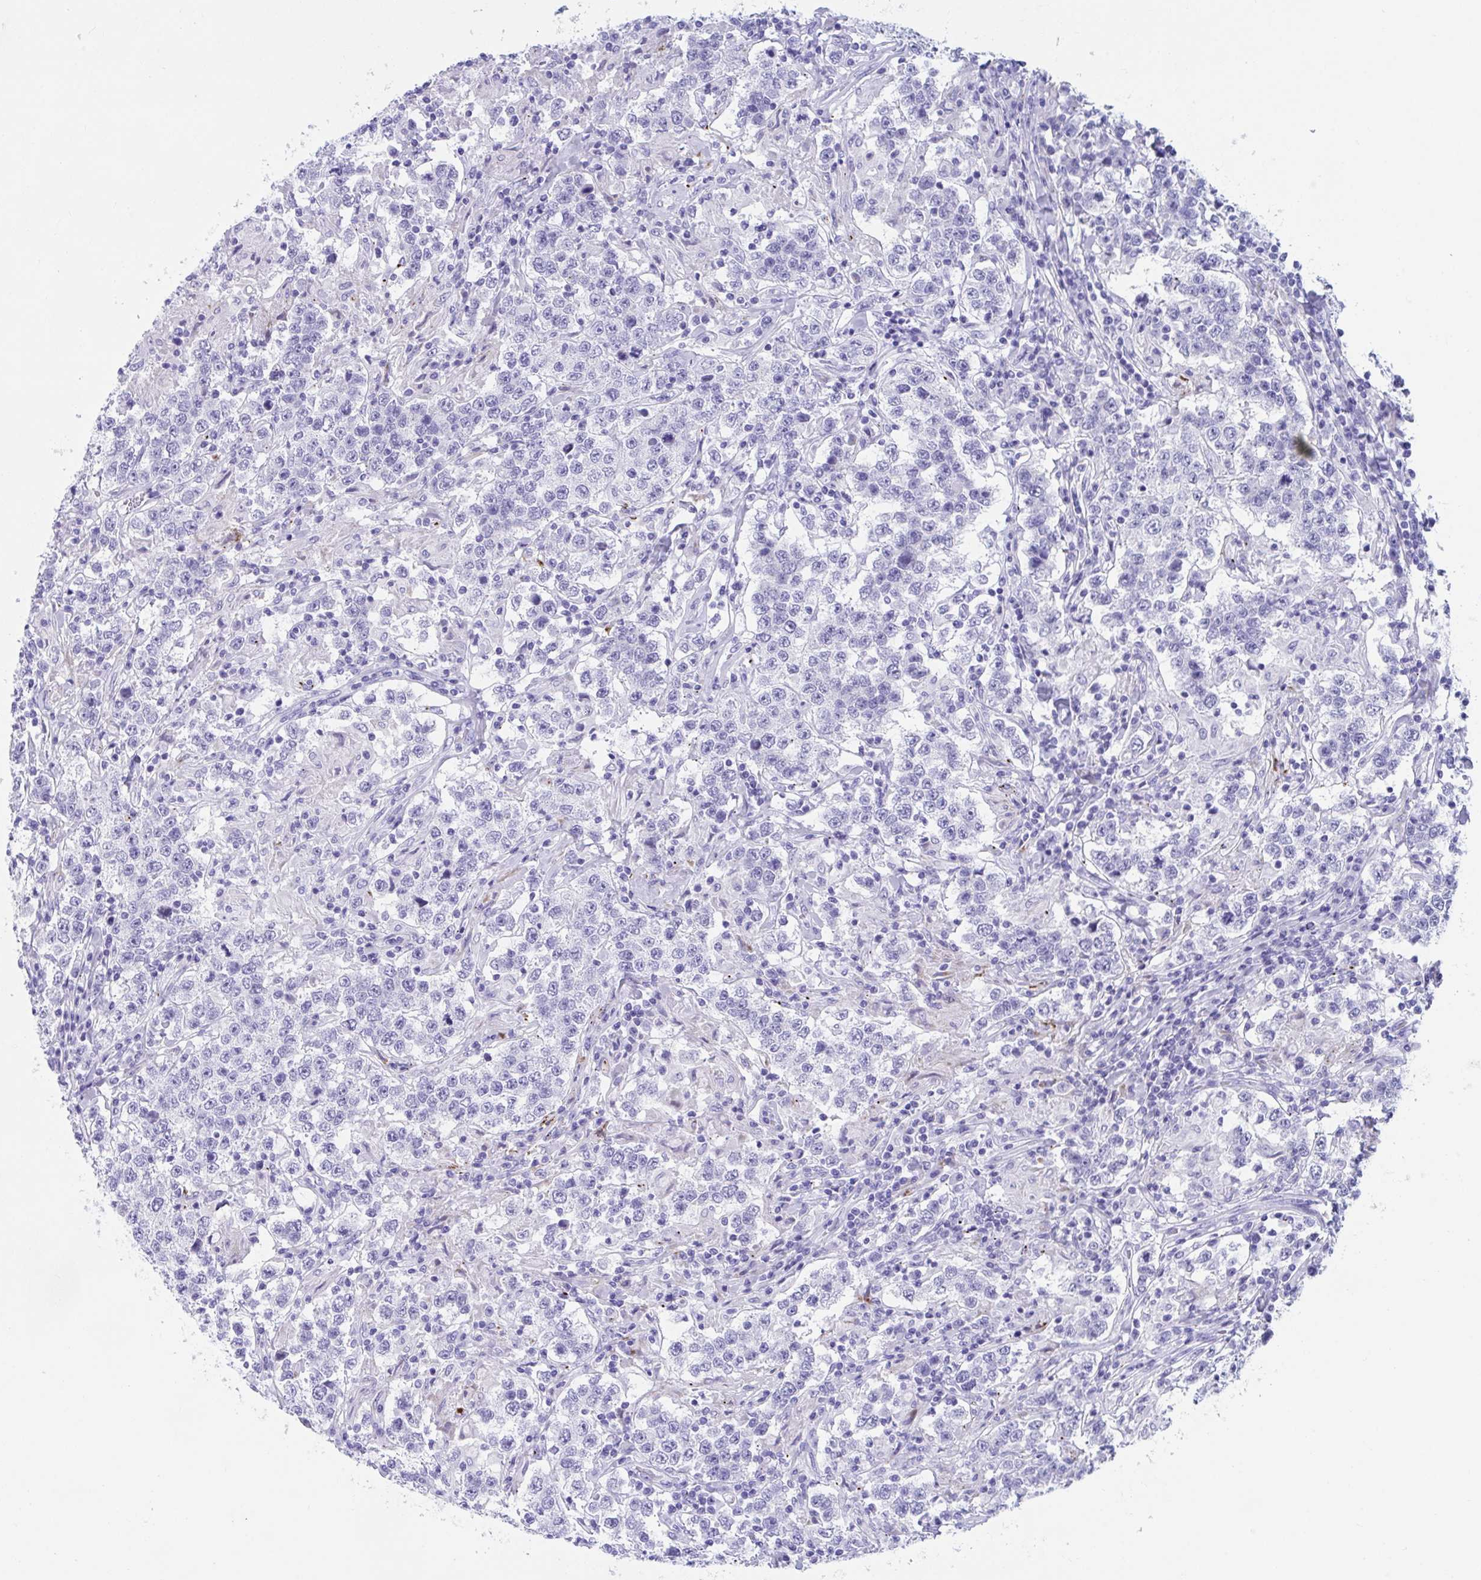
{"staining": {"intensity": "negative", "quantity": "none", "location": "none"}, "tissue": "testis cancer", "cell_type": "Tumor cells", "image_type": "cancer", "snomed": [{"axis": "morphology", "description": "Seminoma, NOS"}, {"axis": "morphology", "description": "Carcinoma, Embryonal, NOS"}, {"axis": "topography", "description": "Testis"}], "caption": "A histopathology image of testis cancer stained for a protein reveals no brown staining in tumor cells.", "gene": "TTC30B", "patient": {"sex": "male", "age": 41}}